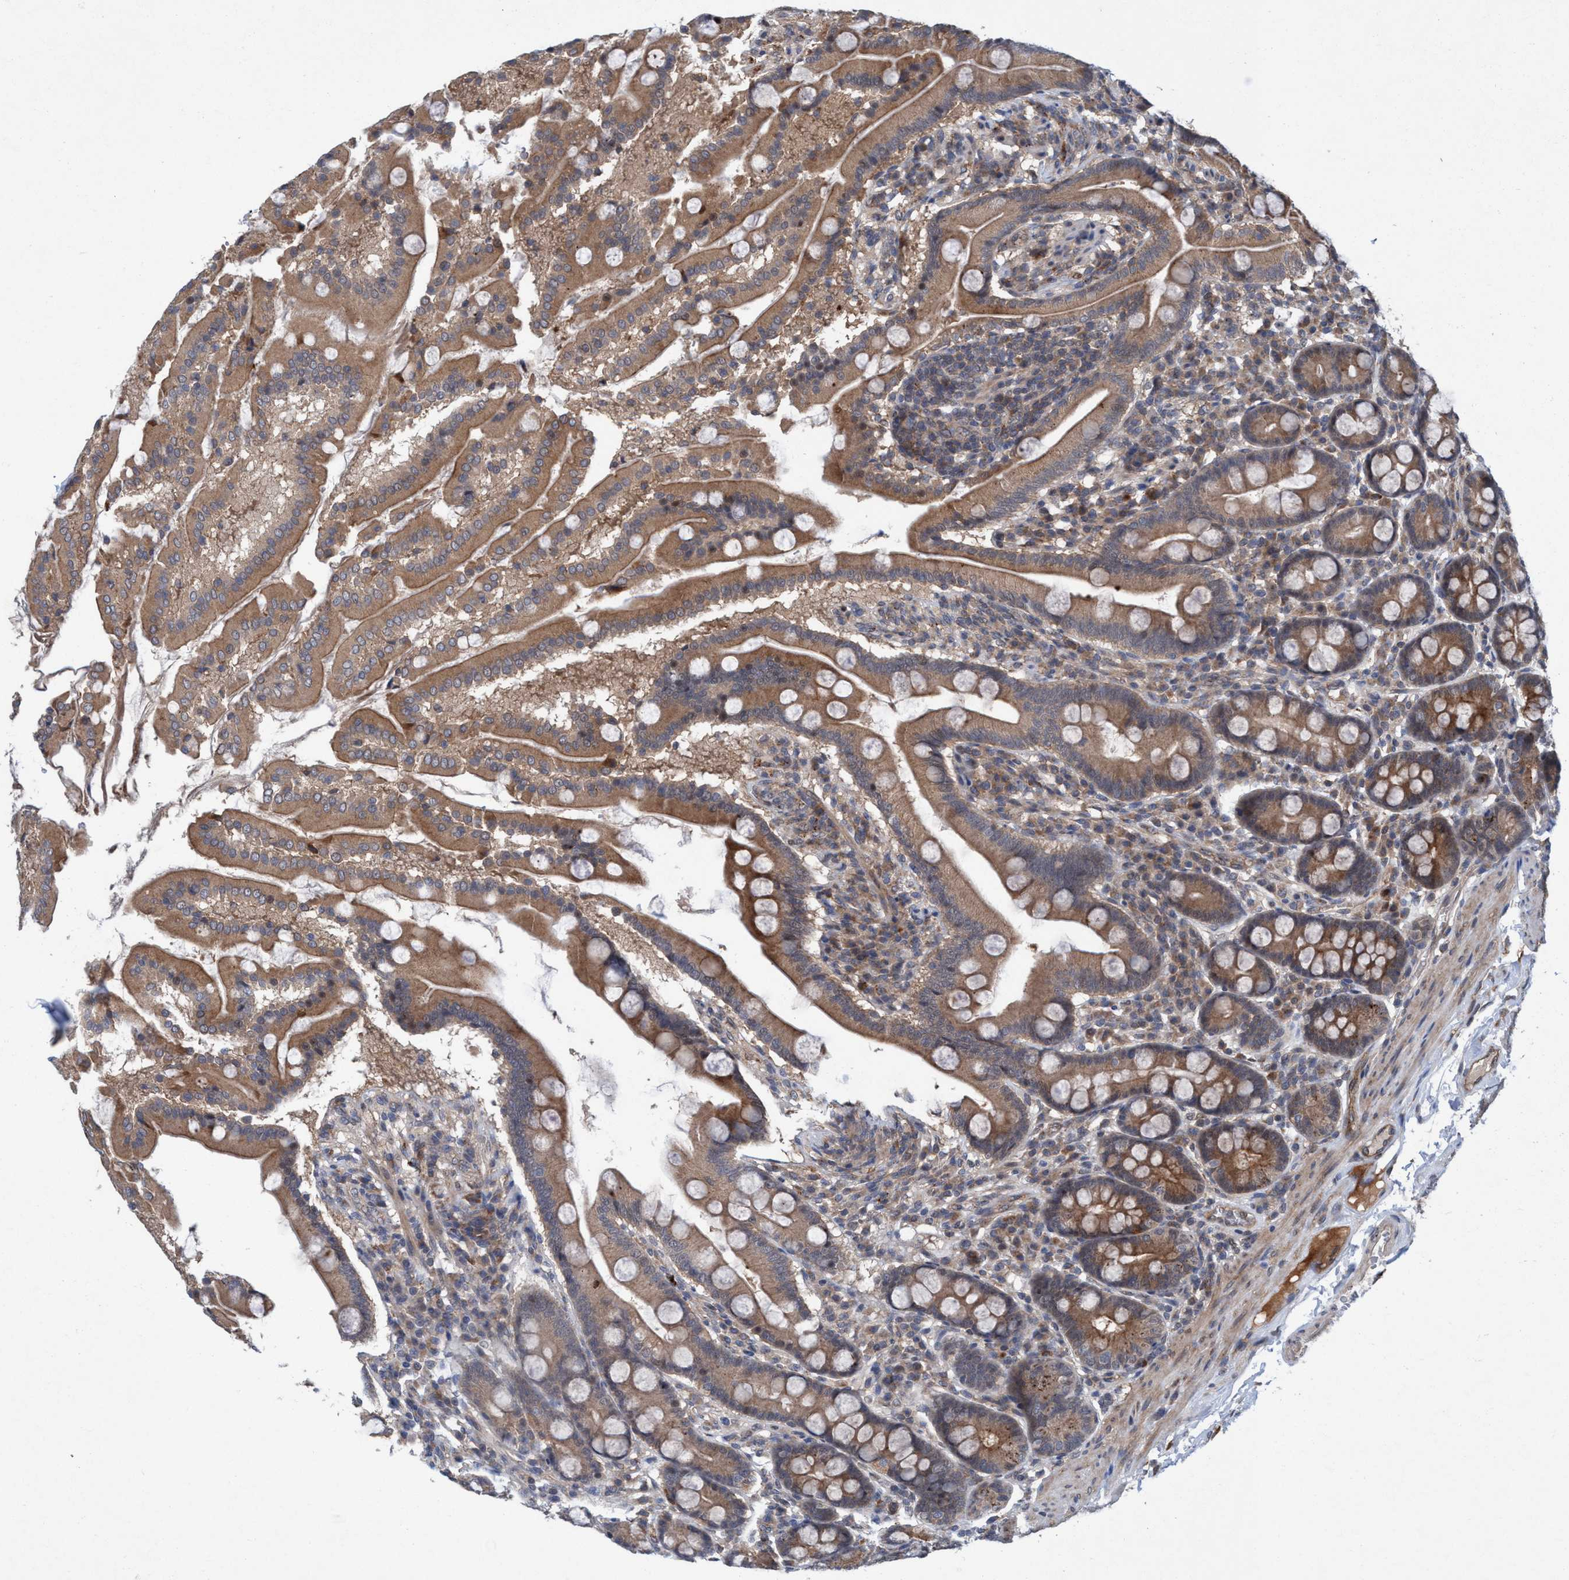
{"staining": {"intensity": "moderate", "quantity": ">75%", "location": "cytoplasmic/membranous"}, "tissue": "duodenum", "cell_type": "Glandular cells", "image_type": "normal", "snomed": [{"axis": "morphology", "description": "Normal tissue, NOS"}, {"axis": "topography", "description": "Duodenum"}], "caption": "A photomicrograph of duodenum stained for a protein displays moderate cytoplasmic/membranous brown staining in glandular cells. The staining is performed using DAB (3,3'-diaminobenzidine) brown chromogen to label protein expression. The nuclei are counter-stained blue using hematoxylin.", "gene": "TRIM65", "patient": {"sex": "male", "age": 50}}